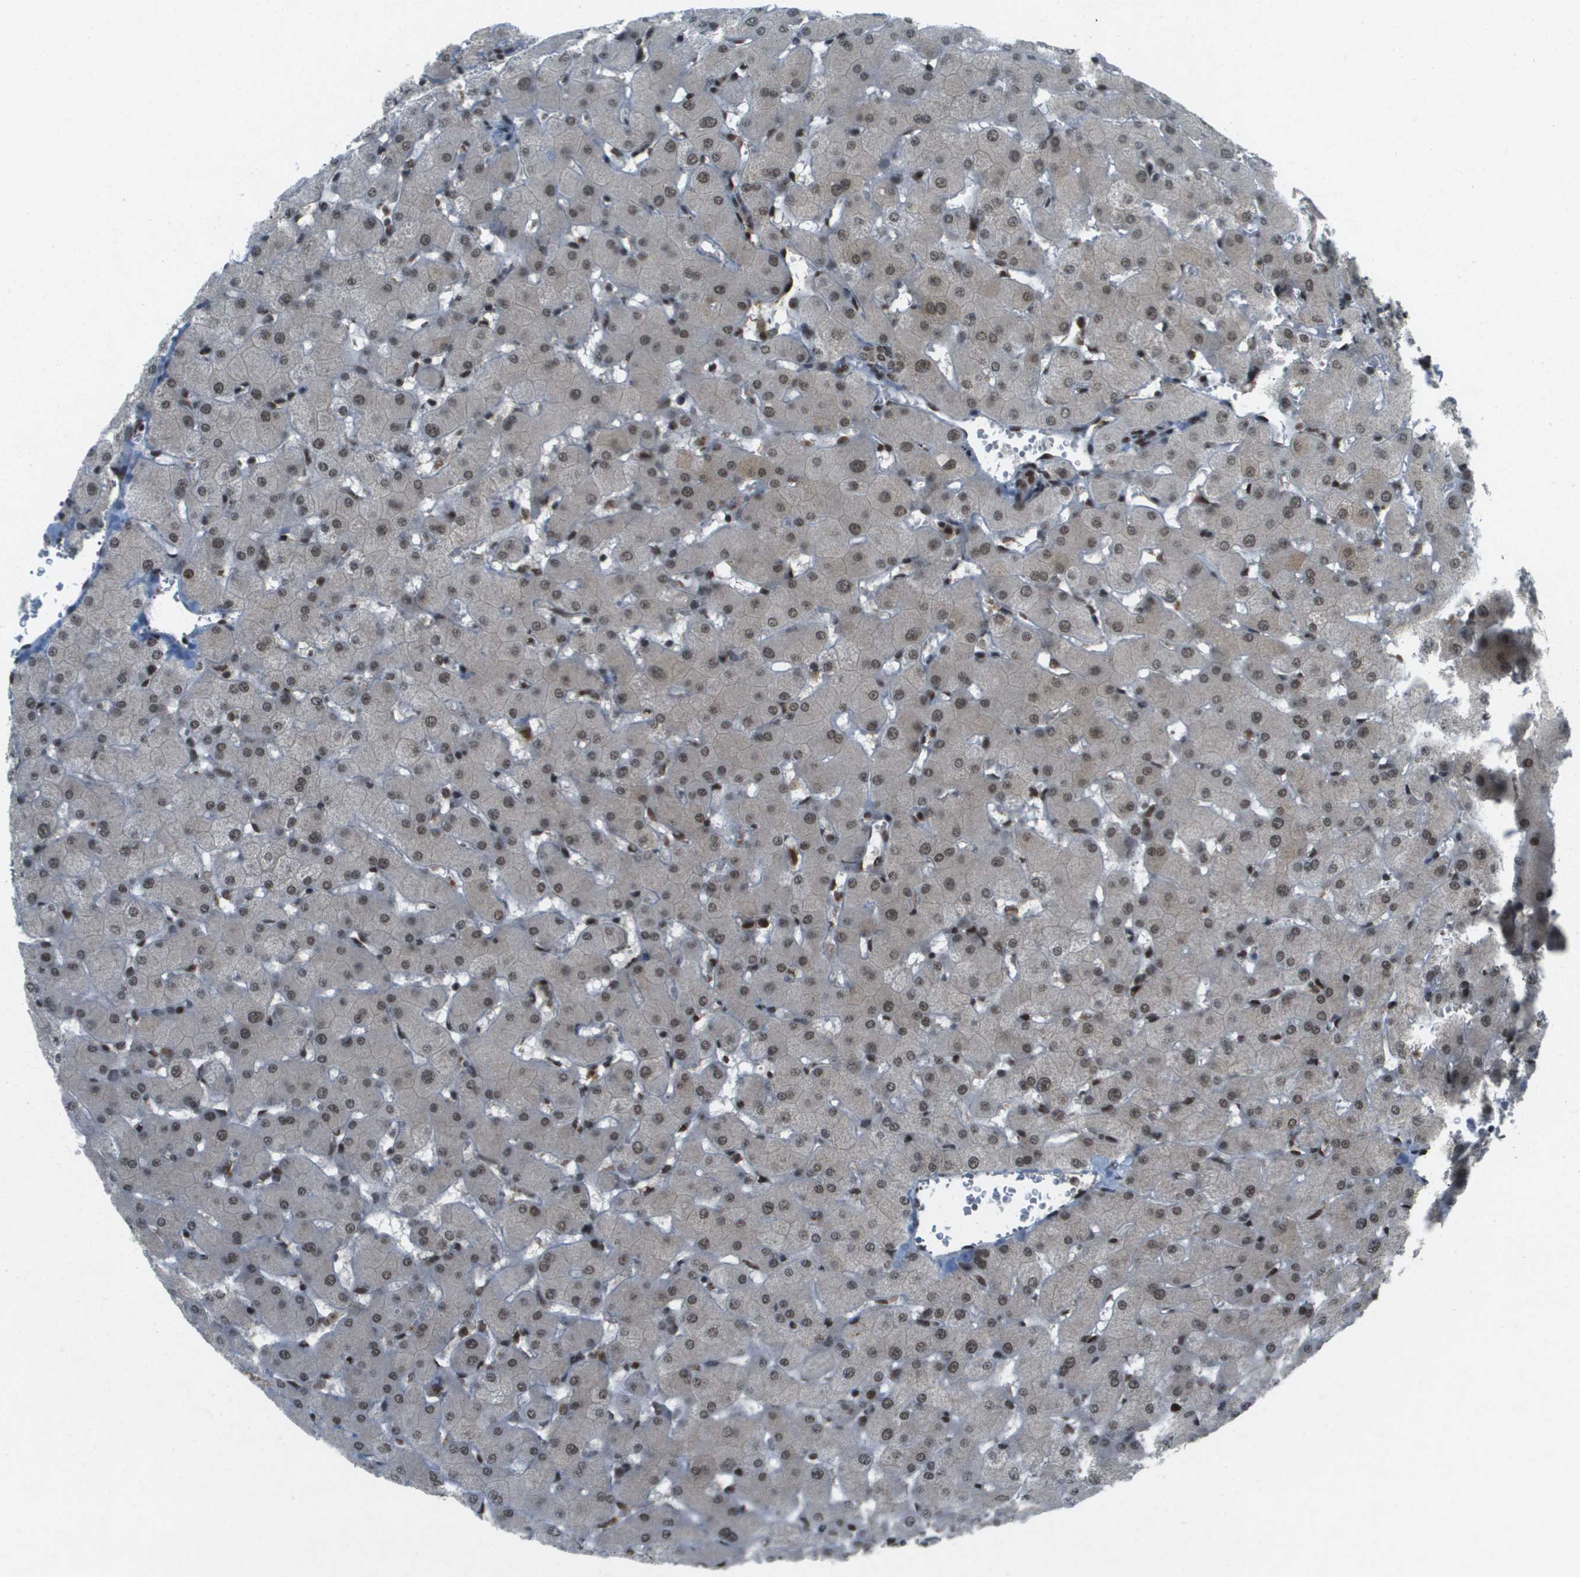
{"staining": {"intensity": "moderate", "quantity": "25%-75%", "location": "nuclear"}, "tissue": "liver", "cell_type": "Cholangiocytes", "image_type": "normal", "snomed": [{"axis": "morphology", "description": "Normal tissue, NOS"}, {"axis": "topography", "description": "Liver"}], "caption": "IHC of benign liver reveals medium levels of moderate nuclear expression in approximately 25%-75% of cholangiocytes. (DAB = brown stain, brightfield microscopy at high magnification).", "gene": "IRF7", "patient": {"sex": "female", "age": 63}}